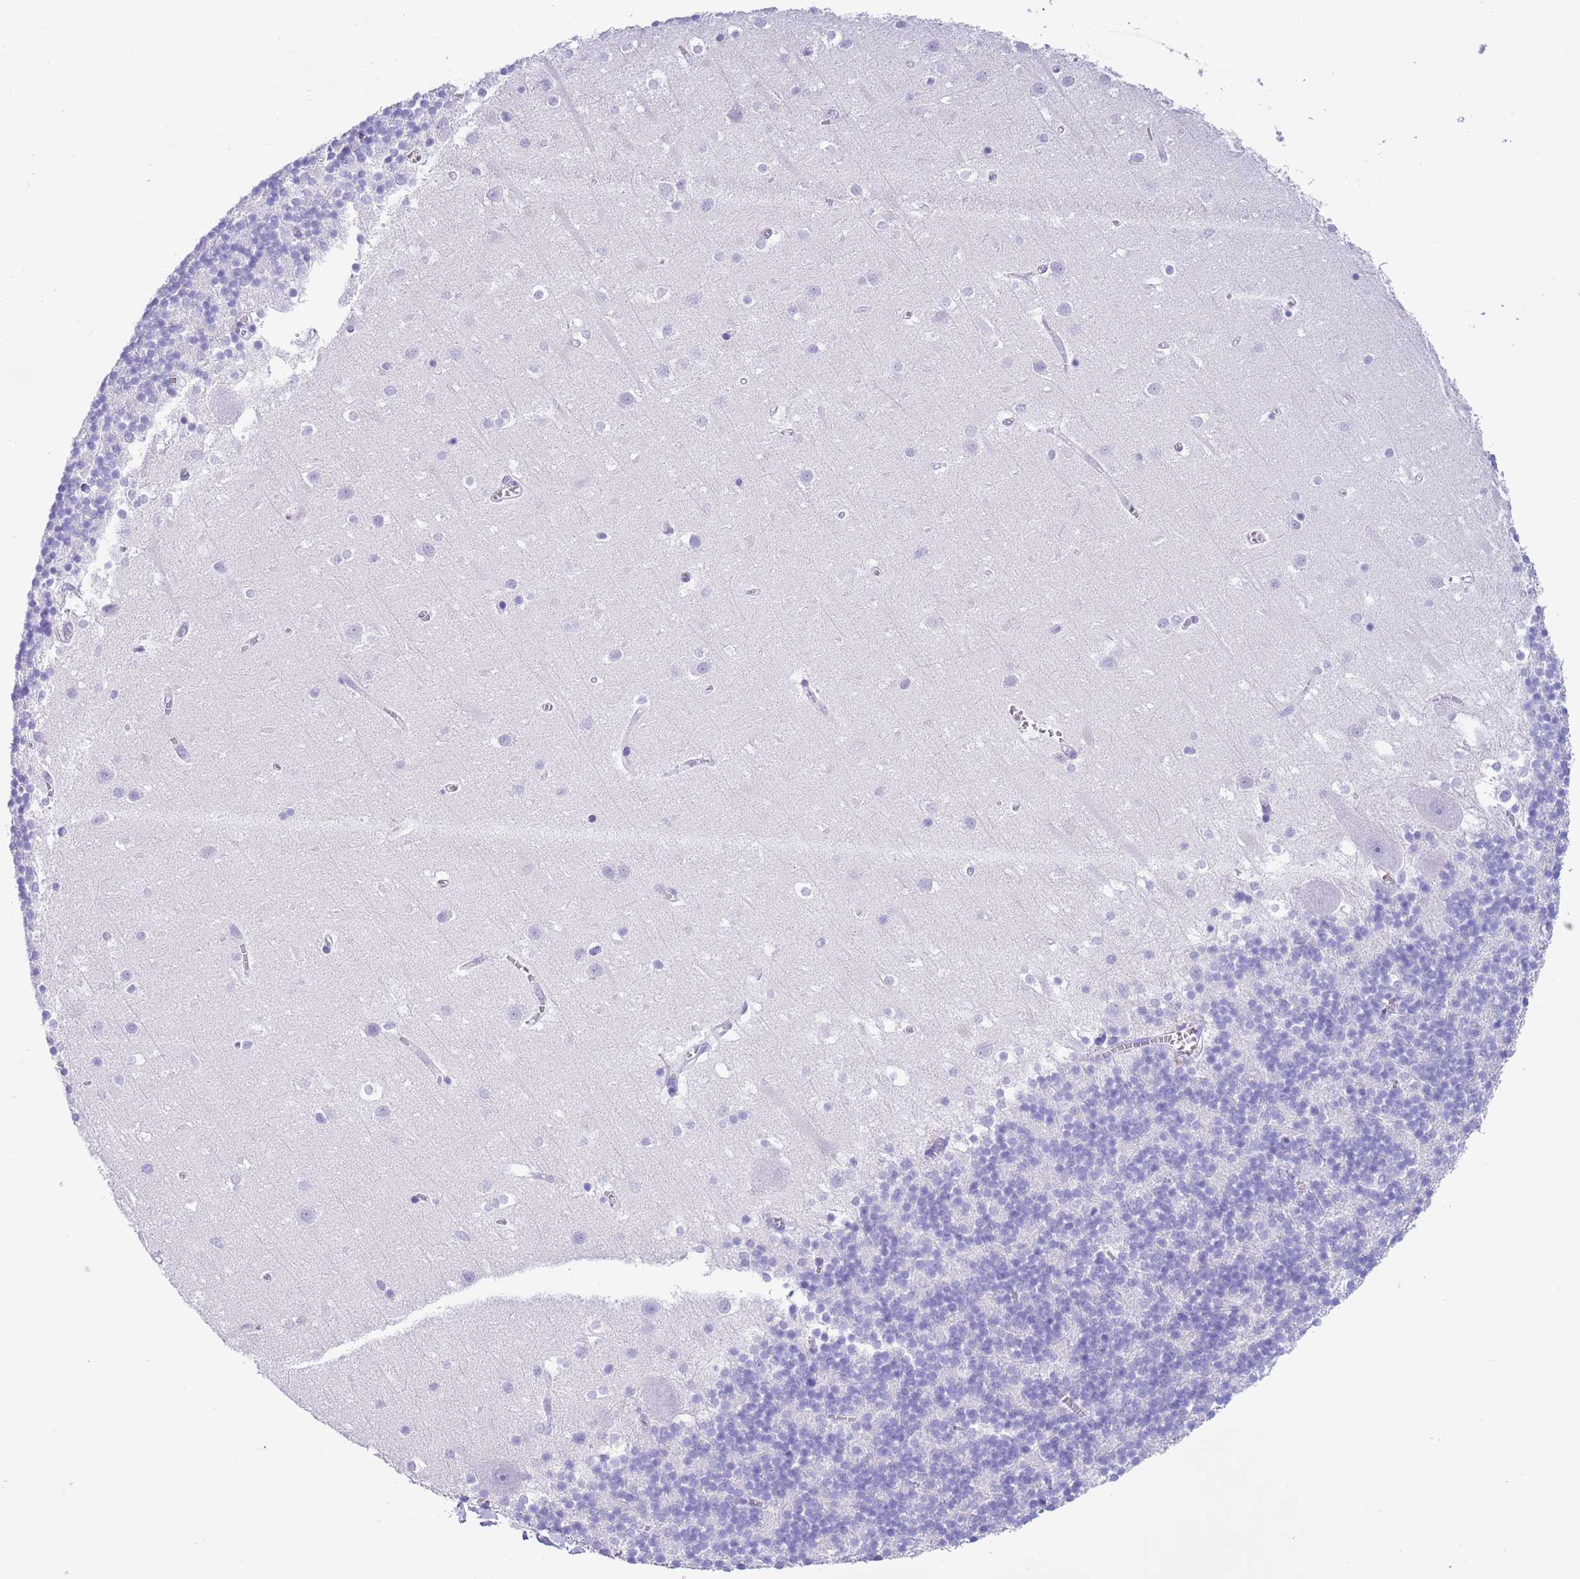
{"staining": {"intensity": "negative", "quantity": "none", "location": "none"}, "tissue": "cerebellum", "cell_type": "Cells in granular layer", "image_type": "normal", "snomed": [{"axis": "morphology", "description": "Normal tissue, NOS"}, {"axis": "topography", "description": "Cerebellum"}], "caption": "Human cerebellum stained for a protein using IHC demonstrates no positivity in cells in granular layer.", "gene": "TMEM185A", "patient": {"sex": "male", "age": 54}}